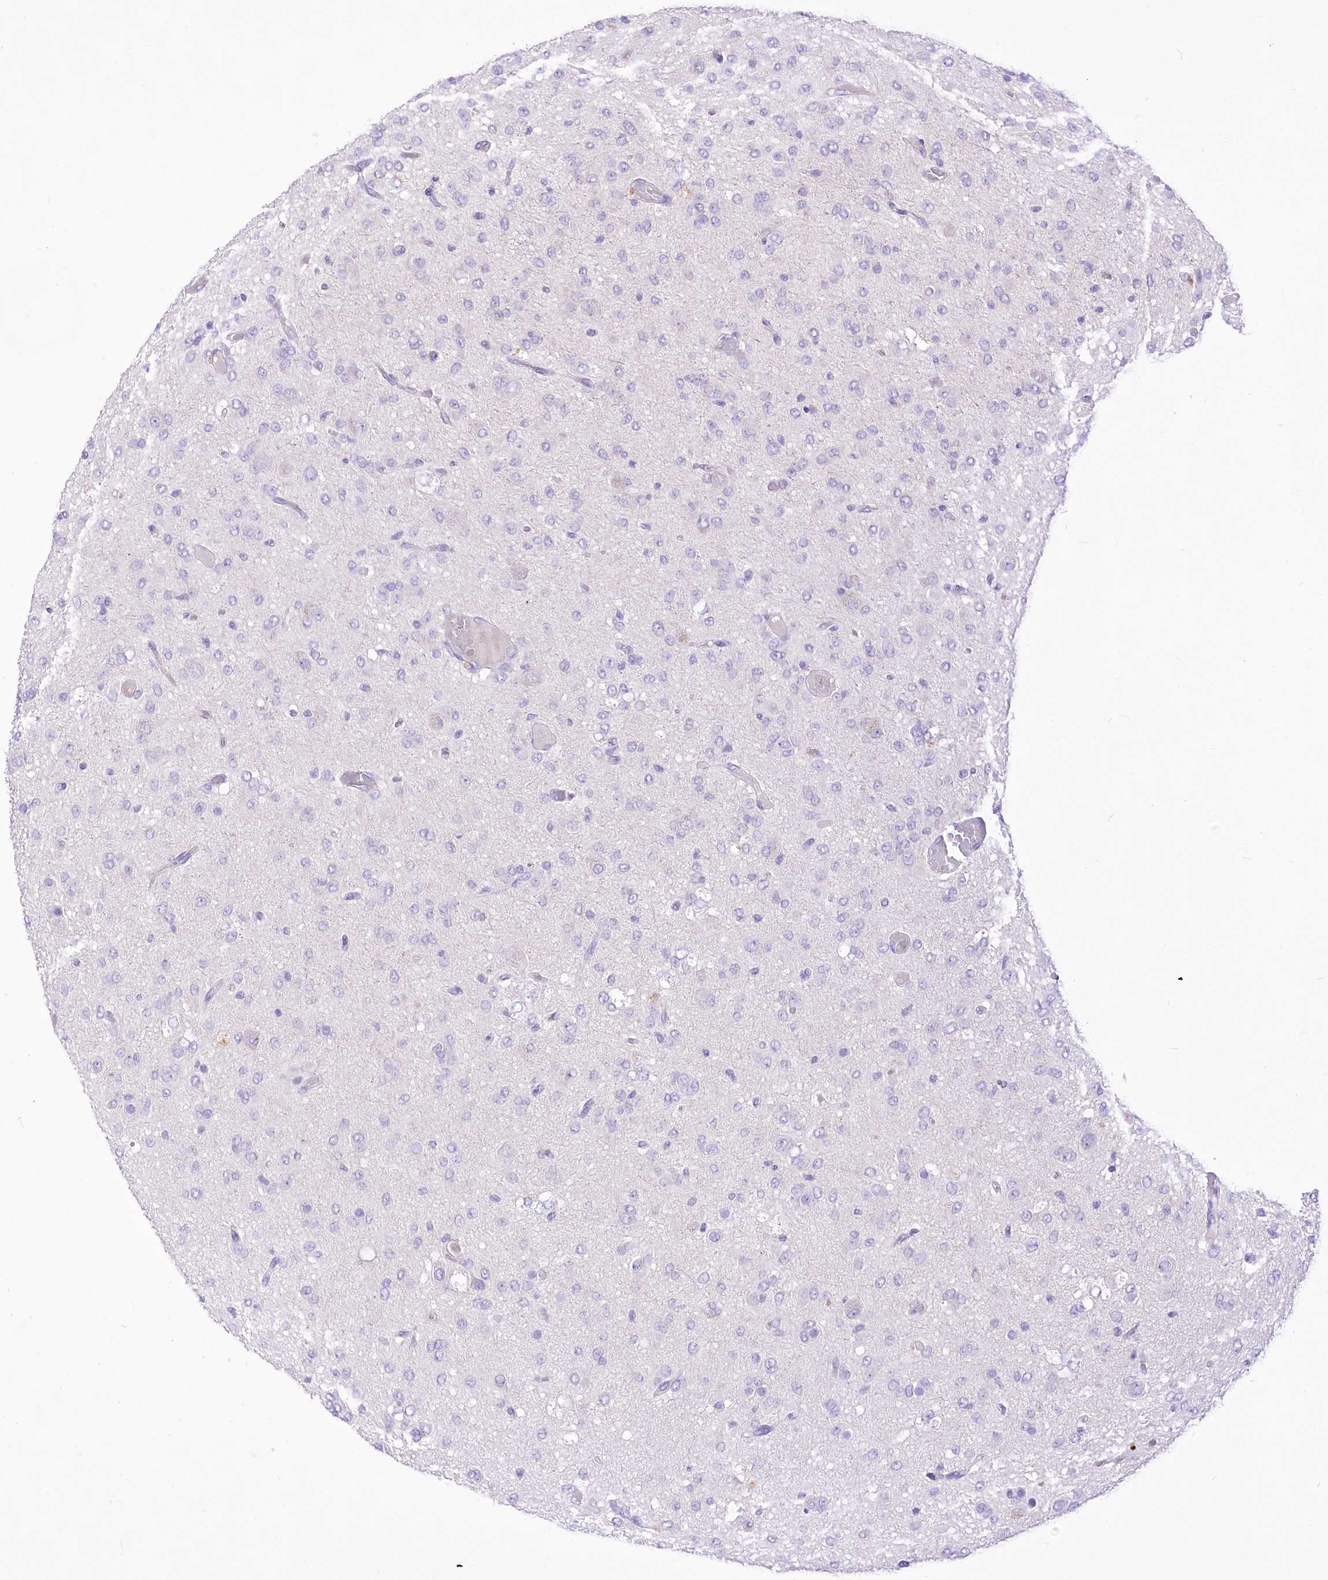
{"staining": {"intensity": "negative", "quantity": "none", "location": "none"}, "tissue": "glioma", "cell_type": "Tumor cells", "image_type": "cancer", "snomed": [{"axis": "morphology", "description": "Glioma, malignant, High grade"}, {"axis": "topography", "description": "Brain"}], "caption": "Glioma was stained to show a protein in brown. There is no significant expression in tumor cells.", "gene": "HELT", "patient": {"sex": "female", "age": 59}}